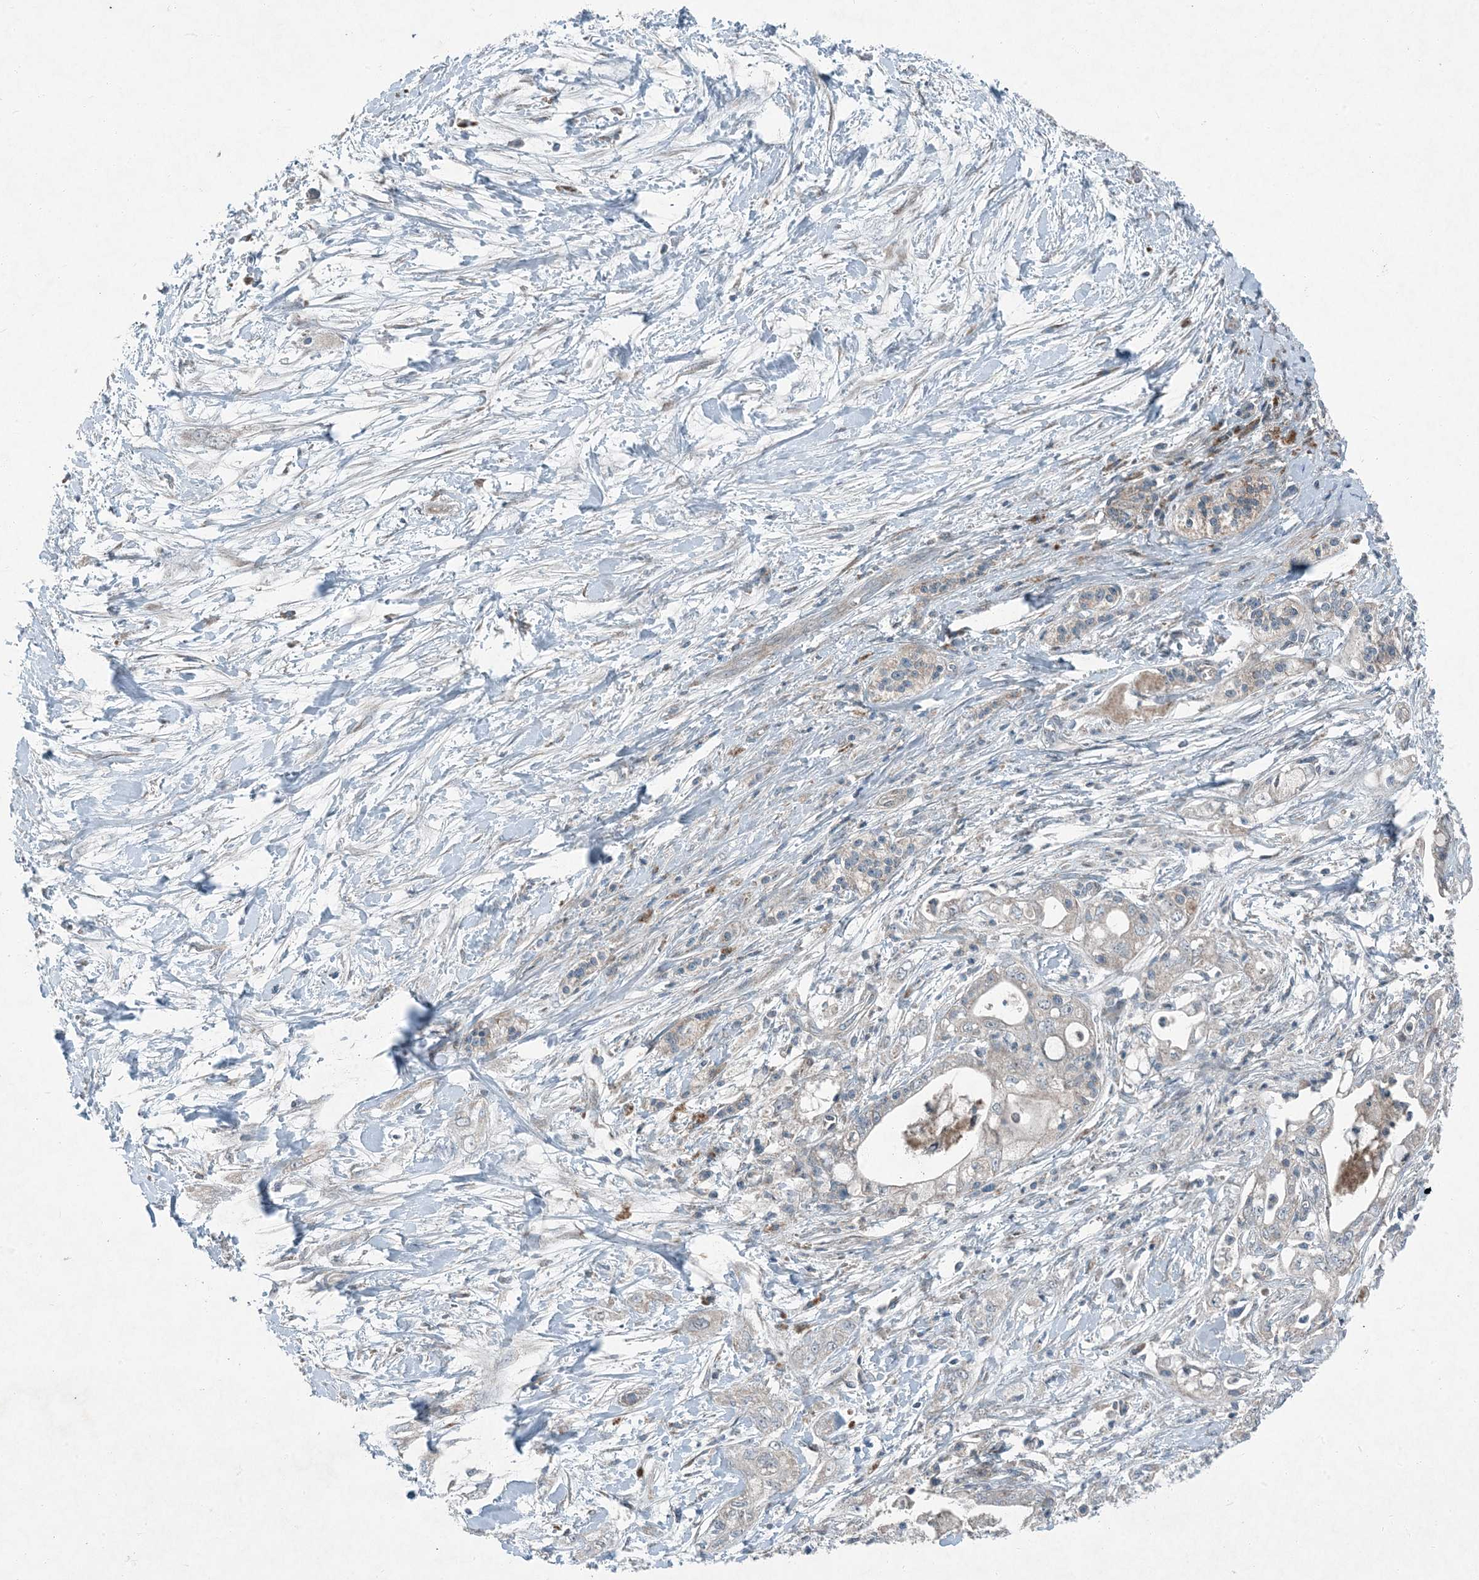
{"staining": {"intensity": "negative", "quantity": "none", "location": "none"}, "tissue": "pancreatic cancer", "cell_type": "Tumor cells", "image_type": "cancer", "snomed": [{"axis": "morphology", "description": "Adenocarcinoma, NOS"}, {"axis": "topography", "description": "Pancreas"}], "caption": "Immunohistochemistry of pancreatic adenocarcinoma shows no positivity in tumor cells. The staining is performed using DAB brown chromogen with nuclei counter-stained in using hematoxylin.", "gene": "APOM", "patient": {"sex": "male", "age": 70}}